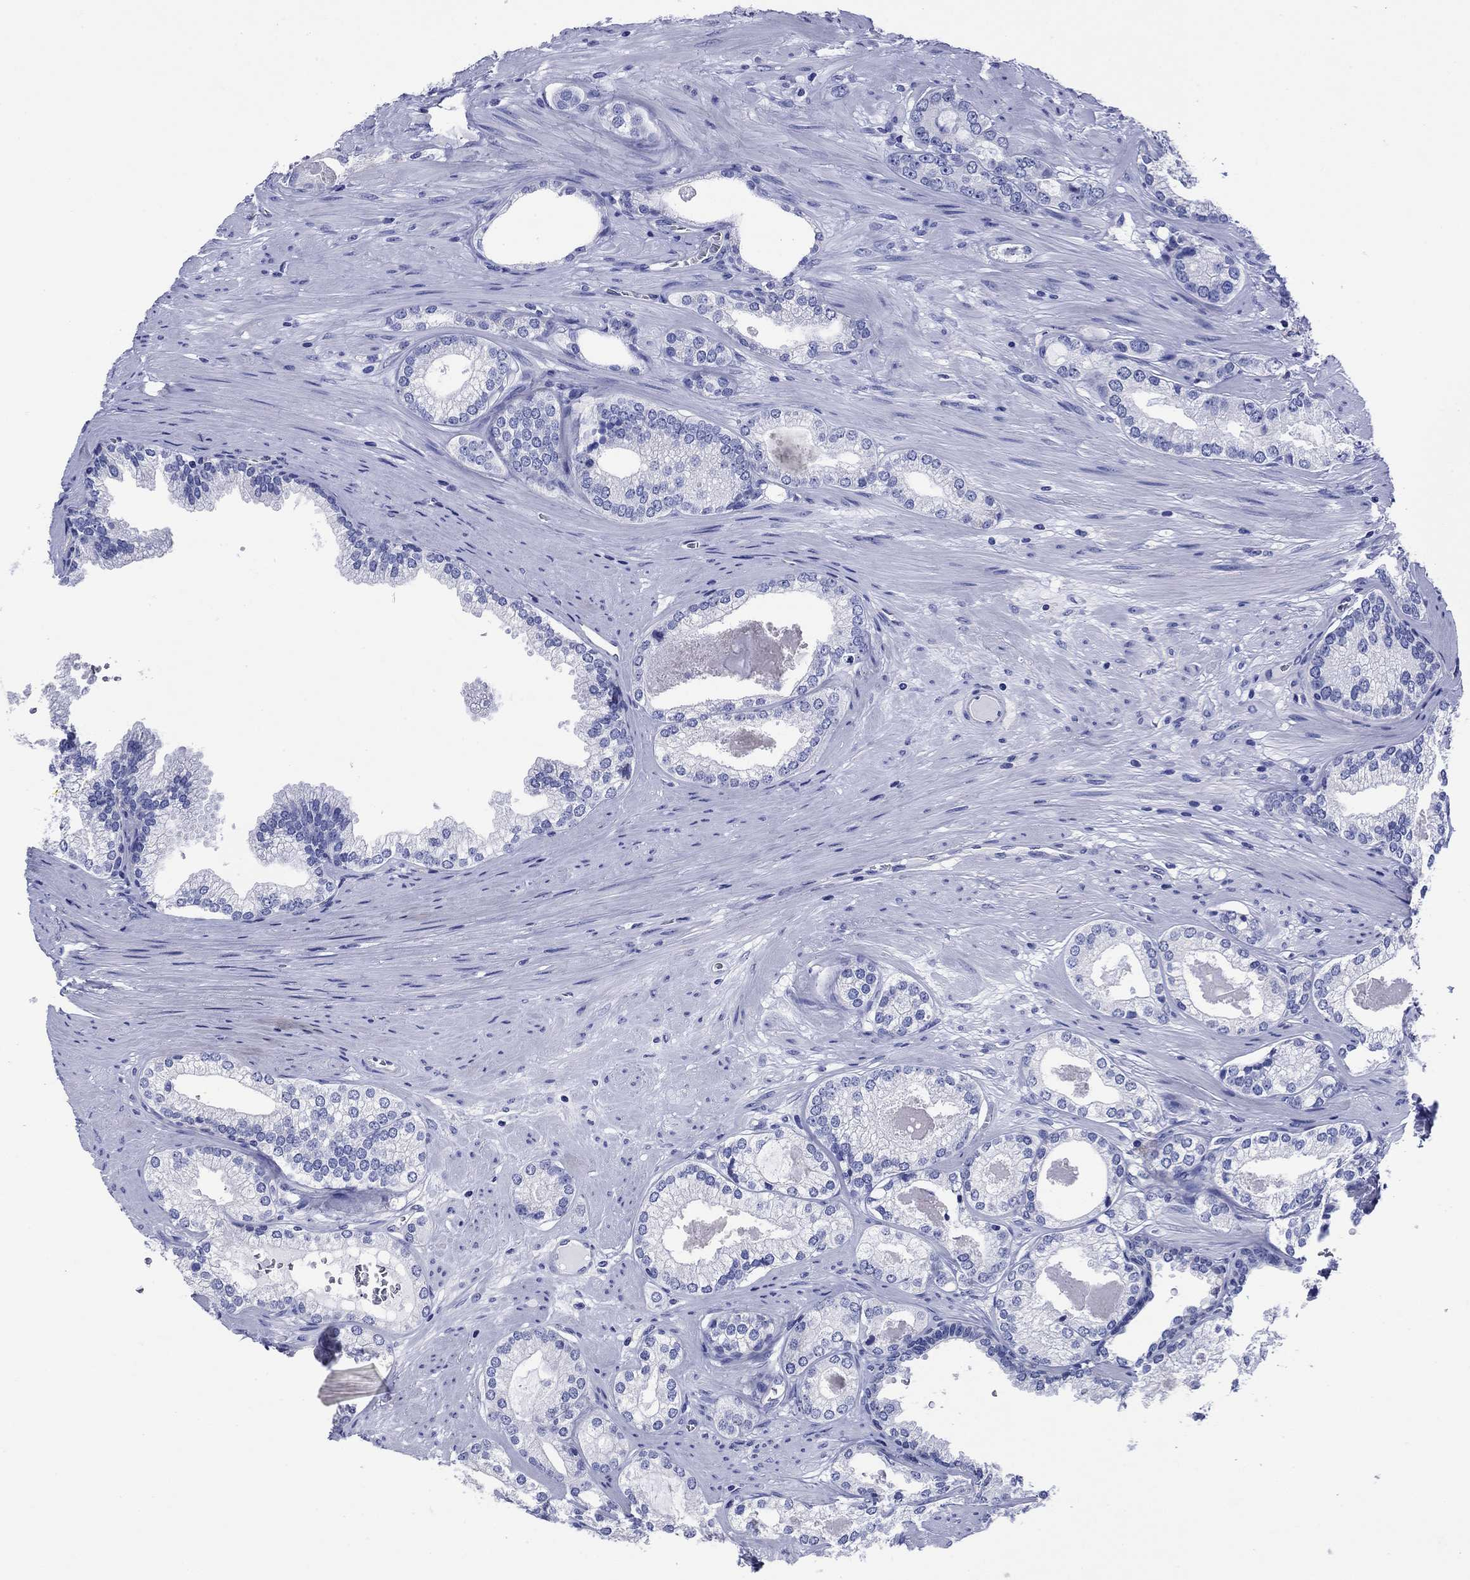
{"staining": {"intensity": "negative", "quantity": "none", "location": "none"}, "tissue": "prostate cancer", "cell_type": "Tumor cells", "image_type": "cancer", "snomed": [{"axis": "morphology", "description": "Adenocarcinoma, High grade"}, {"axis": "topography", "description": "Prostate and seminal vesicle, NOS"}], "caption": "This is an immunohistochemistry image of prostate cancer. There is no staining in tumor cells.", "gene": "SLC1A2", "patient": {"sex": "male", "age": 62}}